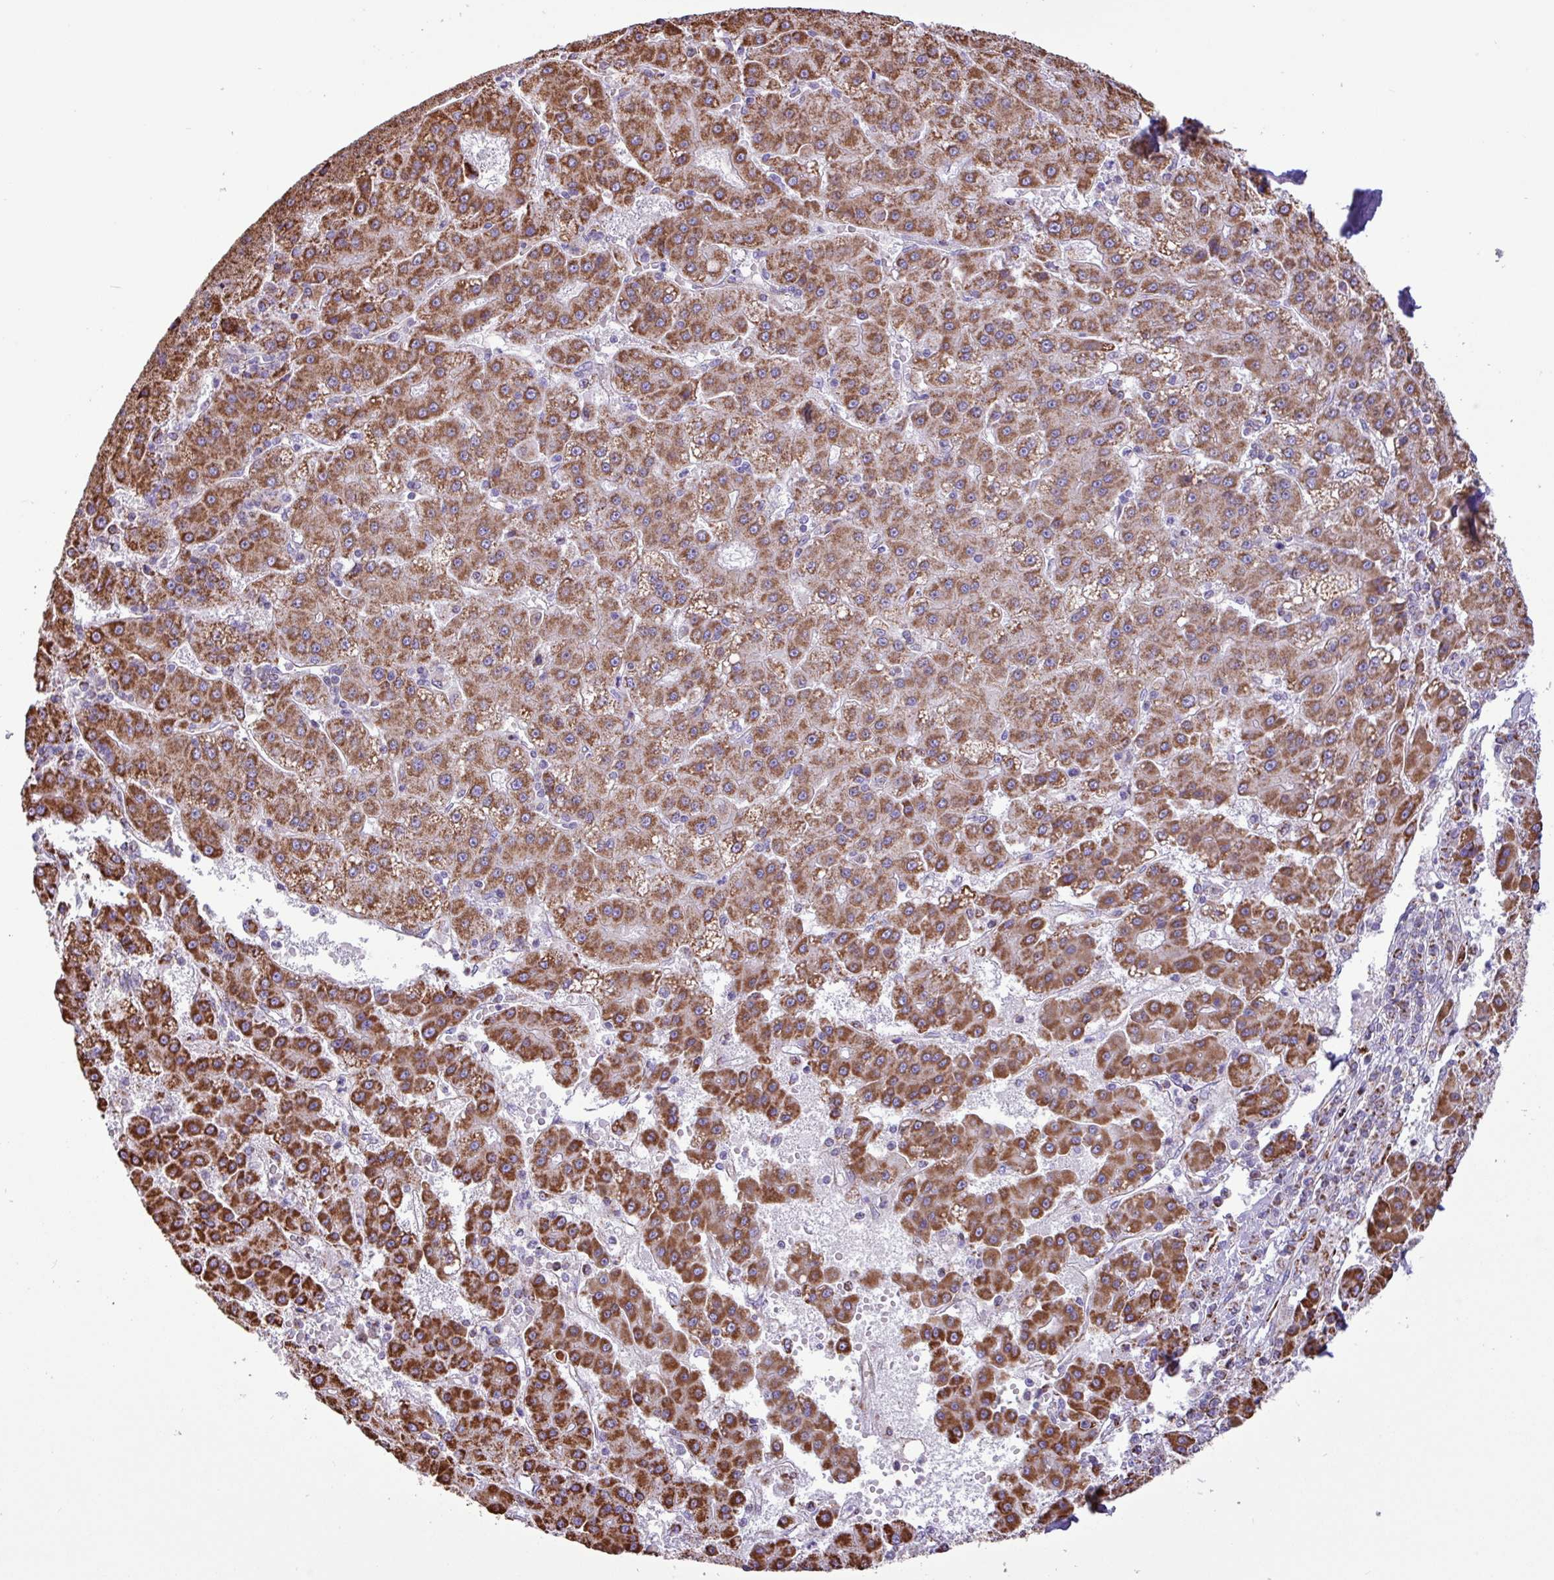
{"staining": {"intensity": "strong", "quantity": ">75%", "location": "cytoplasmic/membranous"}, "tissue": "liver cancer", "cell_type": "Tumor cells", "image_type": "cancer", "snomed": [{"axis": "morphology", "description": "Carcinoma, Hepatocellular, NOS"}, {"axis": "topography", "description": "Liver"}], "caption": "Protein expression analysis of human hepatocellular carcinoma (liver) reveals strong cytoplasmic/membranous staining in about >75% of tumor cells.", "gene": "RTL3", "patient": {"sex": "male", "age": 76}}